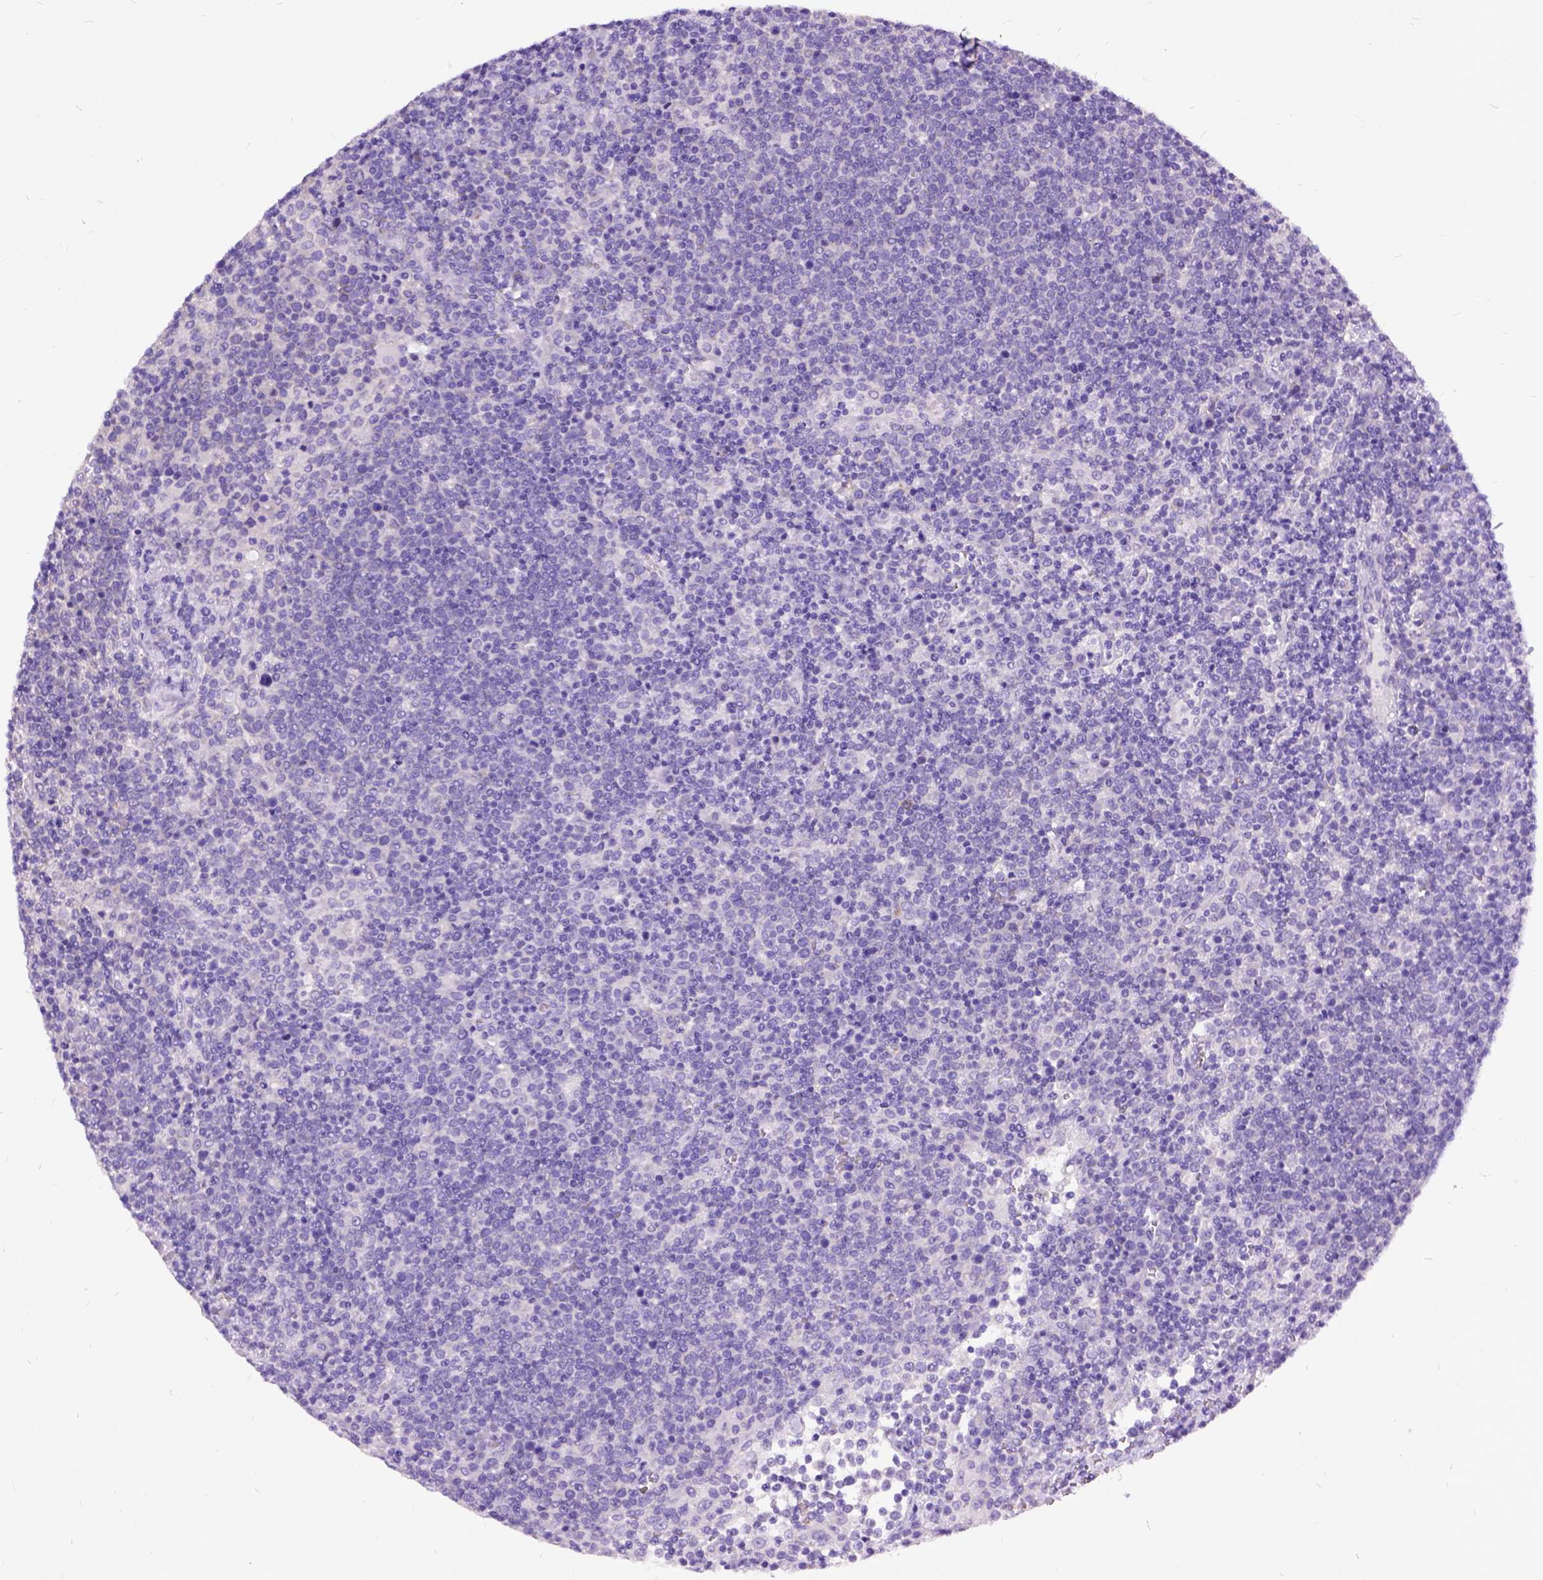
{"staining": {"intensity": "negative", "quantity": "none", "location": "none"}, "tissue": "lymphoma", "cell_type": "Tumor cells", "image_type": "cancer", "snomed": [{"axis": "morphology", "description": "Malignant lymphoma, non-Hodgkin's type, High grade"}, {"axis": "topography", "description": "Lymph node"}], "caption": "Image shows no protein expression in tumor cells of high-grade malignant lymphoma, non-Hodgkin's type tissue.", "gene": "CFAP54", "patient": {"sex": "male", "age": 61}}